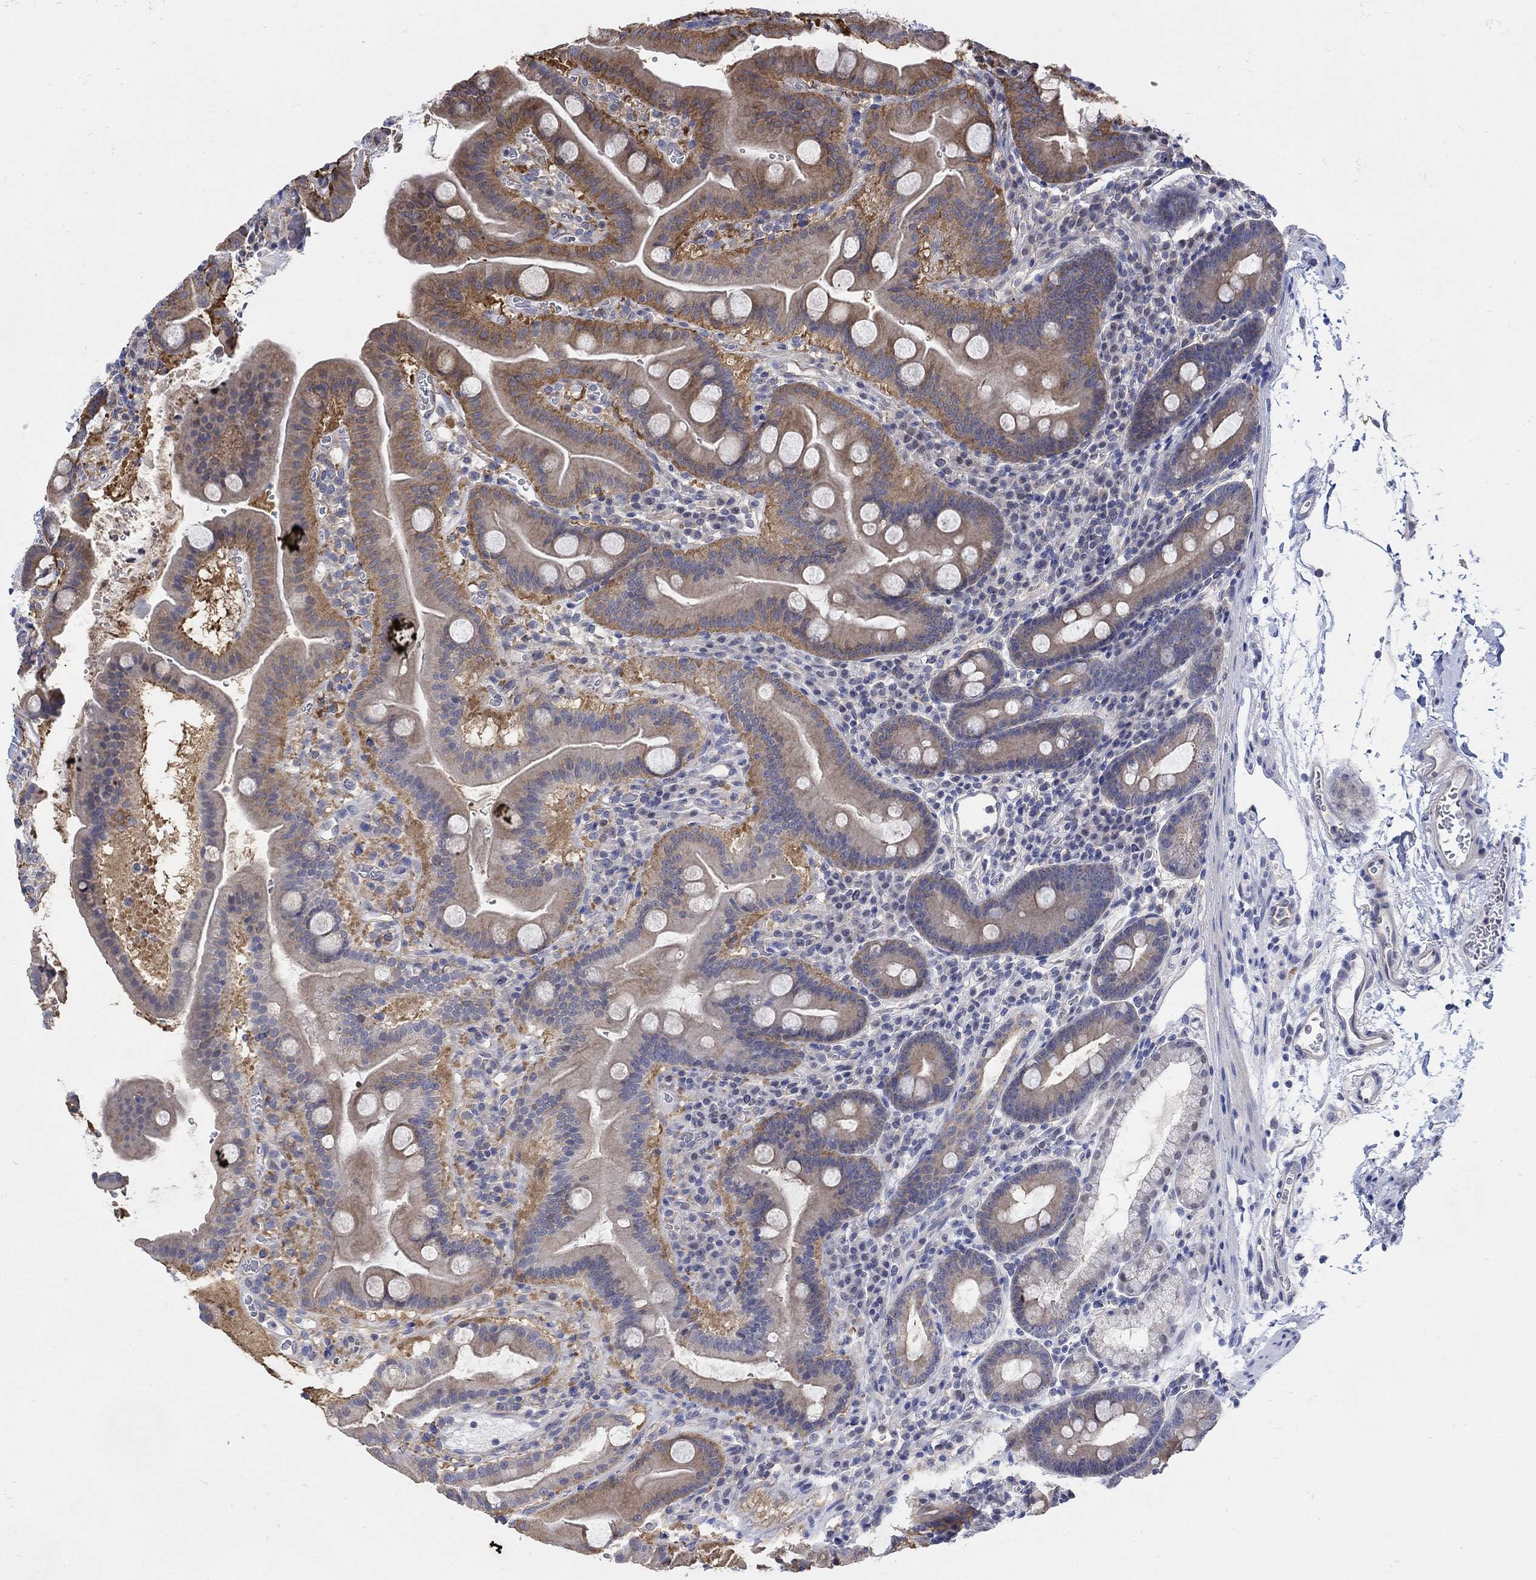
{"staining": {"intensity": "moderate", "quantity": "25%-75%", "location": "cytoplasmic/membranous"}, "tissue": "duodenum", "cell_type": "Glandular cells", "image_type": "normal", "snomed": [{"axis": "morphology", "description": "Normal tissue, NOS"}, {"axis": "topography", "description": "Duodenum"}], "caption": "A photomicrograph of duodenum stained for a protein displays moderate cytoplasmic/membranous brown staining in glandular cells.", "gene": "TEKT3", "patient": {"sex": "male", "age": 59}}